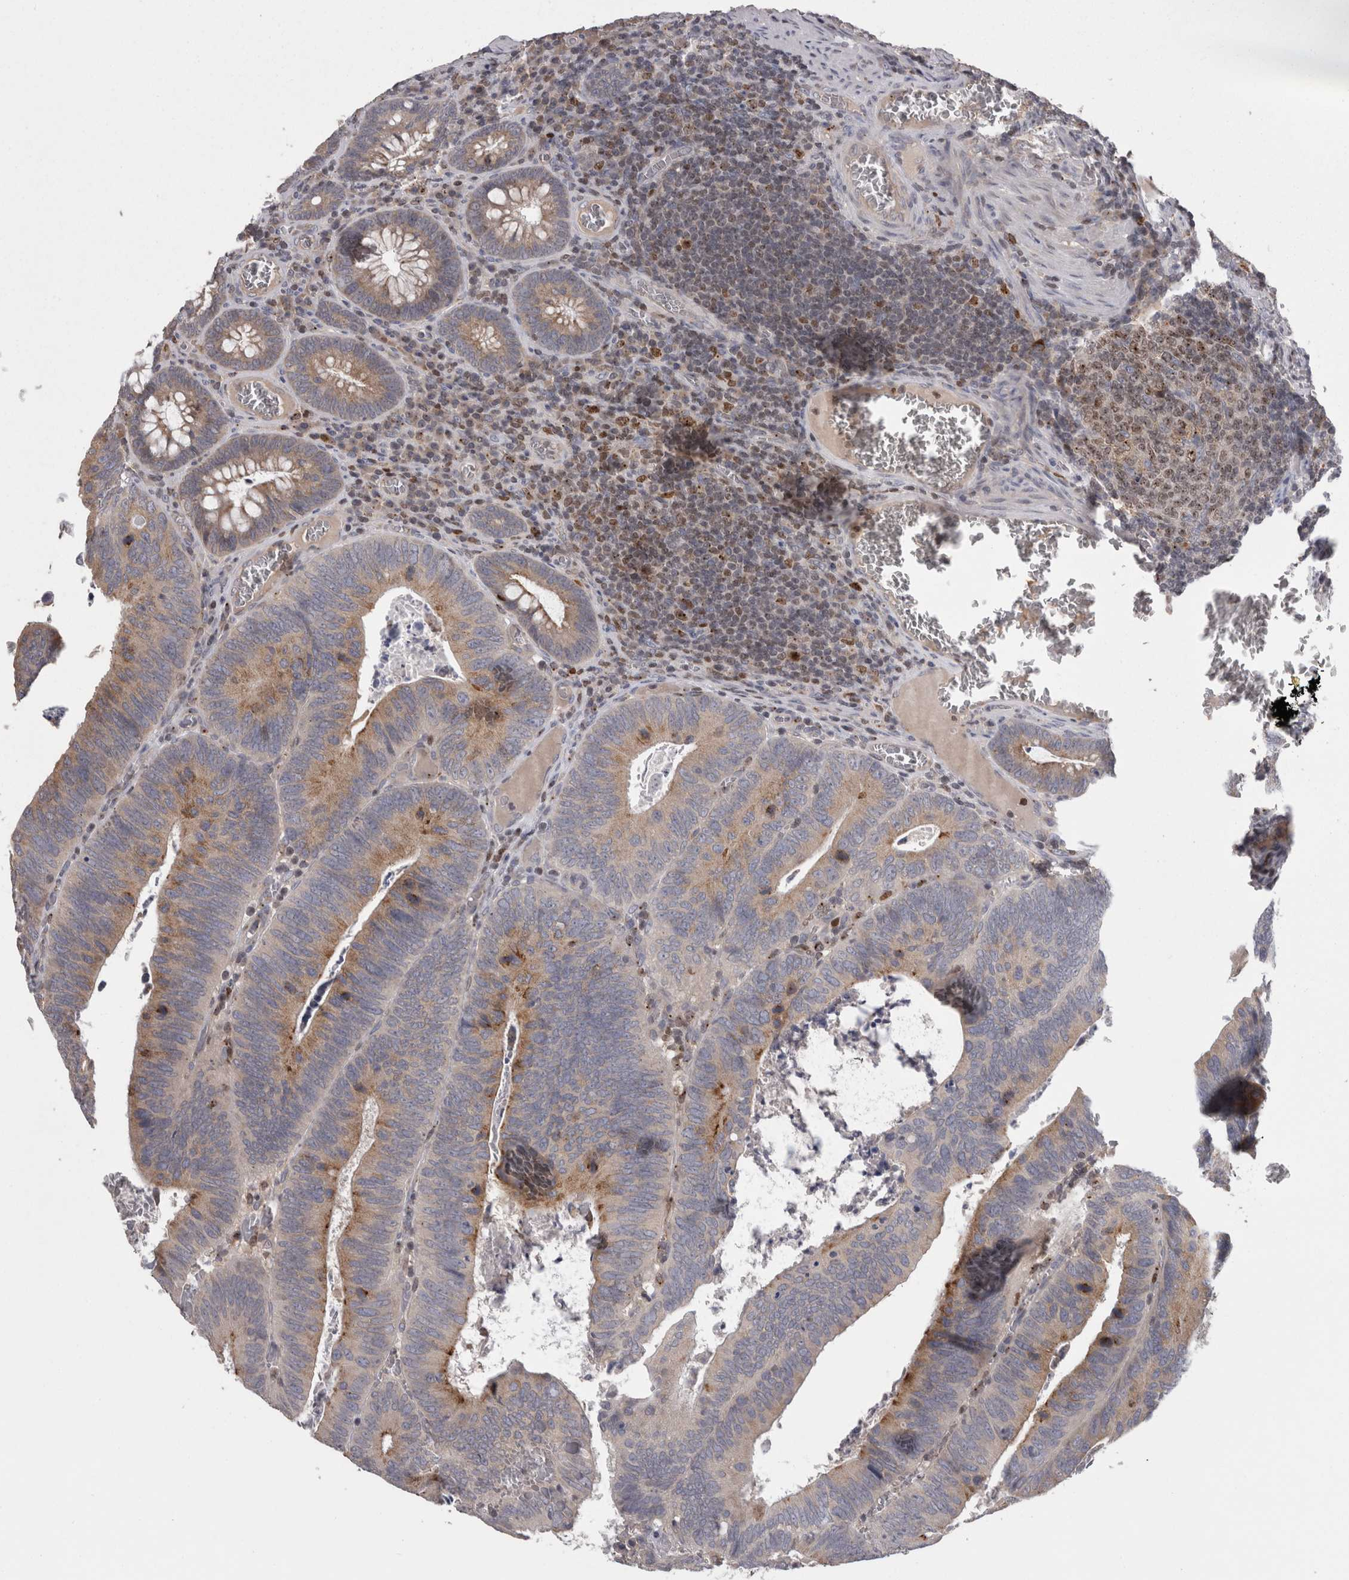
{"staining": {"intensity": "moderate", "quantity": "25%-75%", "location": "cytoplasmic/membranous"}, "tissue": "colorectal cancer", "cell_type": "Tumor cells", "image_type": "cancer", "snomed": [{"axis": "morphology", "description": "Inflammation, NOS"}, {"axis": "morphology", "description": "Adenocarcinoma, NOS"}, {"axis": "topography", "description": "Colon"}], "caption": "Protein staining of colorectal cancer (adenocarcinoma) tissue displays moderate cytoplasmic/membranous staining in approximately 25%-75% of tumor cells.", "gene": "PCM1", "patient": {"sex": "male", "age": 72}}